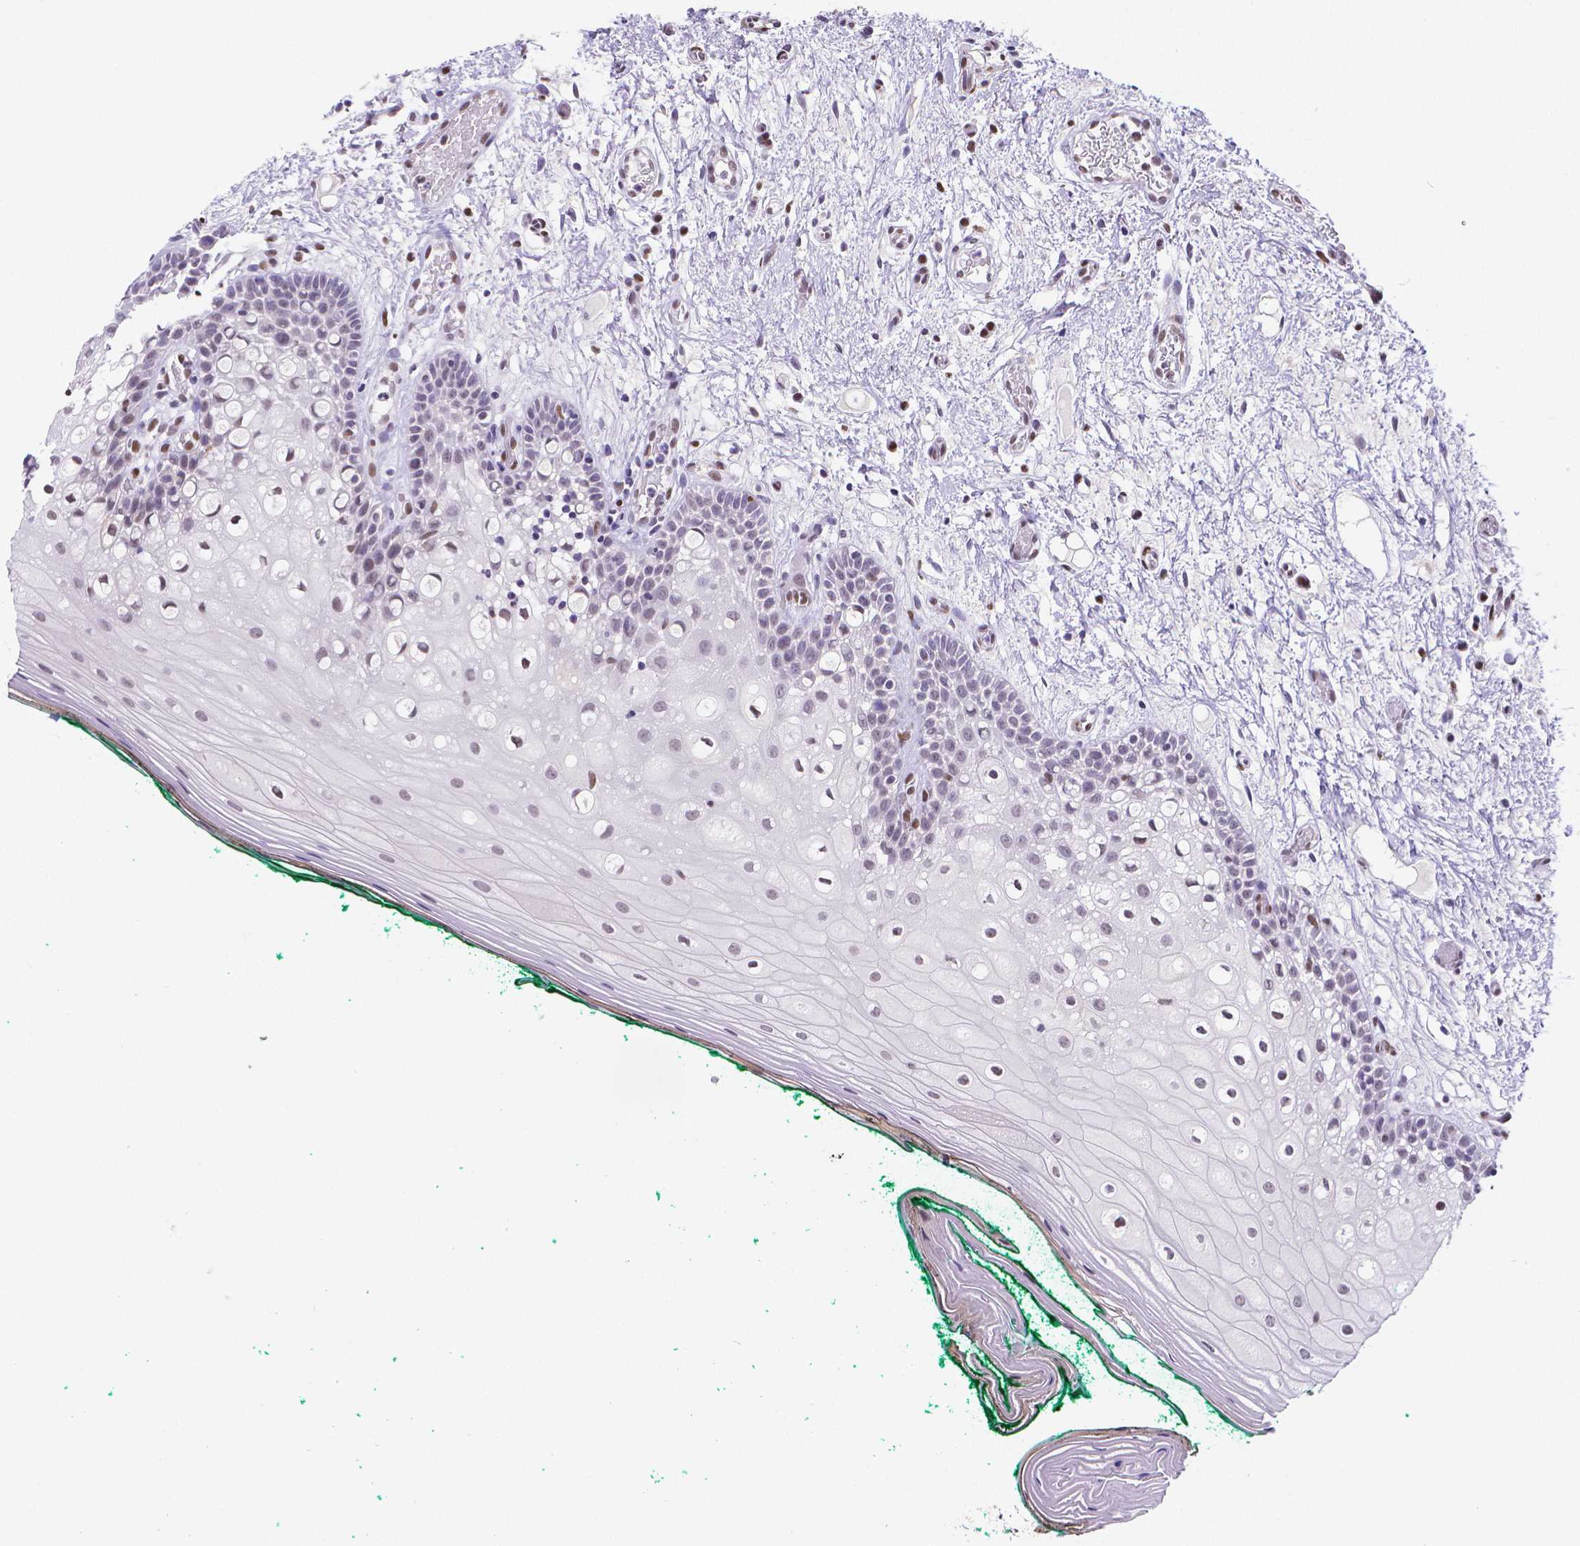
{"staining": {"intensity": "negative", "quantity": "none", "location": "none"}, "tissue": "oral mucosa", "cell_type": "Squamous epithelial cells", "image_type": "normal", "snomed": [{"axis": "morphology", "description": "Normal tissue, NOS"}, {"axis": "topography", "description": "Oral tissue"}], "caption": "A photomicrograph of oral mucosa stained for a protein demonstrates no brown staining in squamous epithelial cells.", "gene": "MEF2C", "patient": {"sex": "female", "age": 83}}